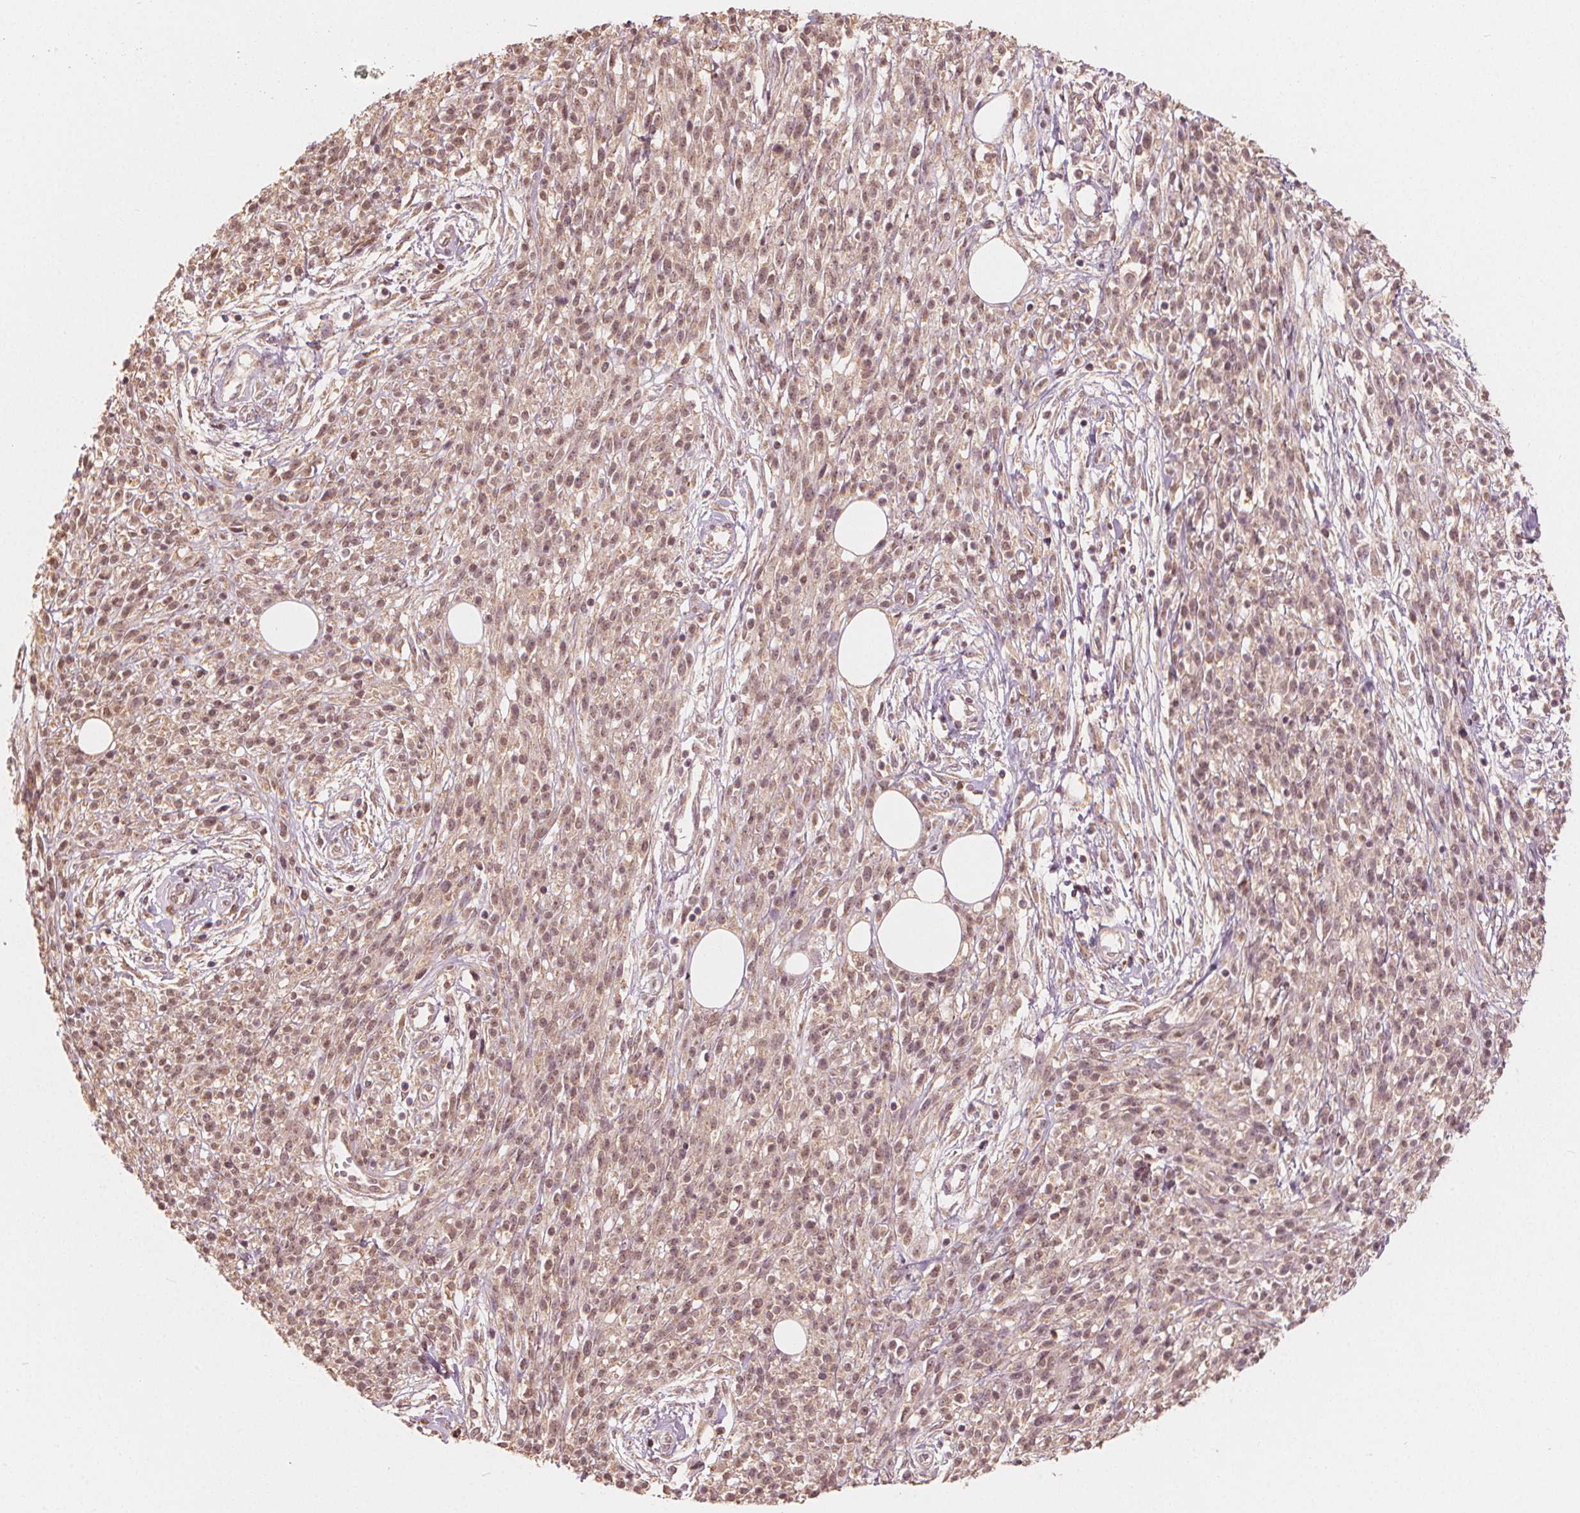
{"staining": {"intensity": "weak", "quantity": ">75%", "location": "nuclear"}, "tissue": "melanoma", "cell_type": "Tumor cells", "image_type": "cancer", "snomed": [{"axis": "morphology", "description": "Malignant melanoma, NOS"}, {"axis": "topography", "description": "Skin"}, {"axis": "topography", "description": "Skin of trunk"}], "caption": "Immunohistochemistry of human malignant melanoma reveals low levels of weak nuclear positivity in approximately >75% of tumor cells. (DAB IHC with brightfield microscopy, high magnification).", "gene": "CLBA1", "patient": {"sex": "male", "age": 74}}